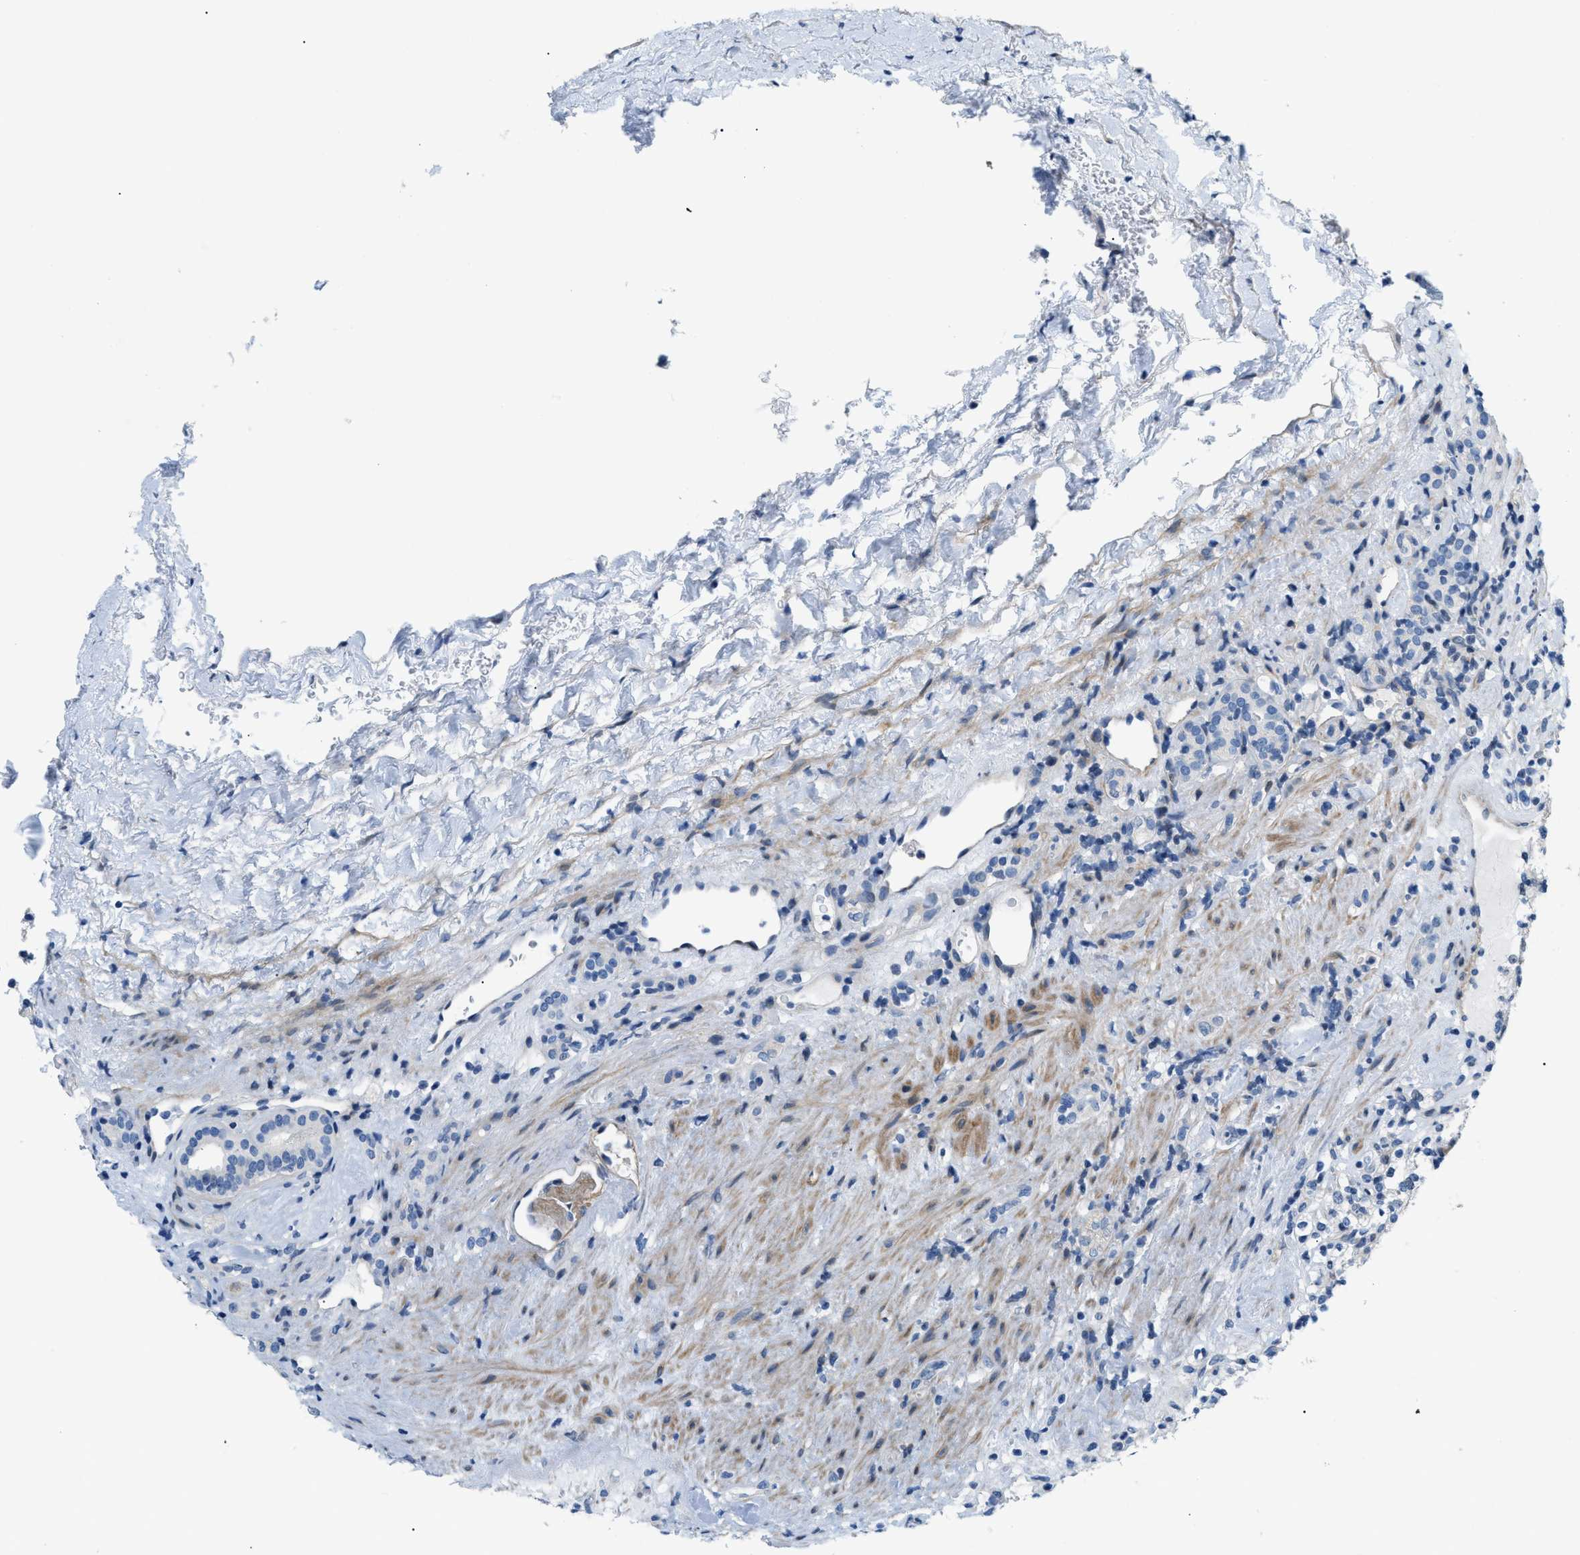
{"staining": {"intensity": "negative", "quantity": "none", "location": "none"}, "tissue": "renal cancer", "cell_type": "Tumor cells", "image_type": "cancer", "snomed": [{"axis": "morphology", "description": "Normal tissue, NOS"}, {"axis": "morphology", "description": "Adenocarcinoma, NOS"}, {"axis": "topography", "description": "Kidney"}], "caption": "Renal cancer (adenocarcinoma) stained for a protein using immunohistochemistry displays no staining tumor cells.", "gene": "FDCSP", "patient": {"sex": "female", "age": 72}}